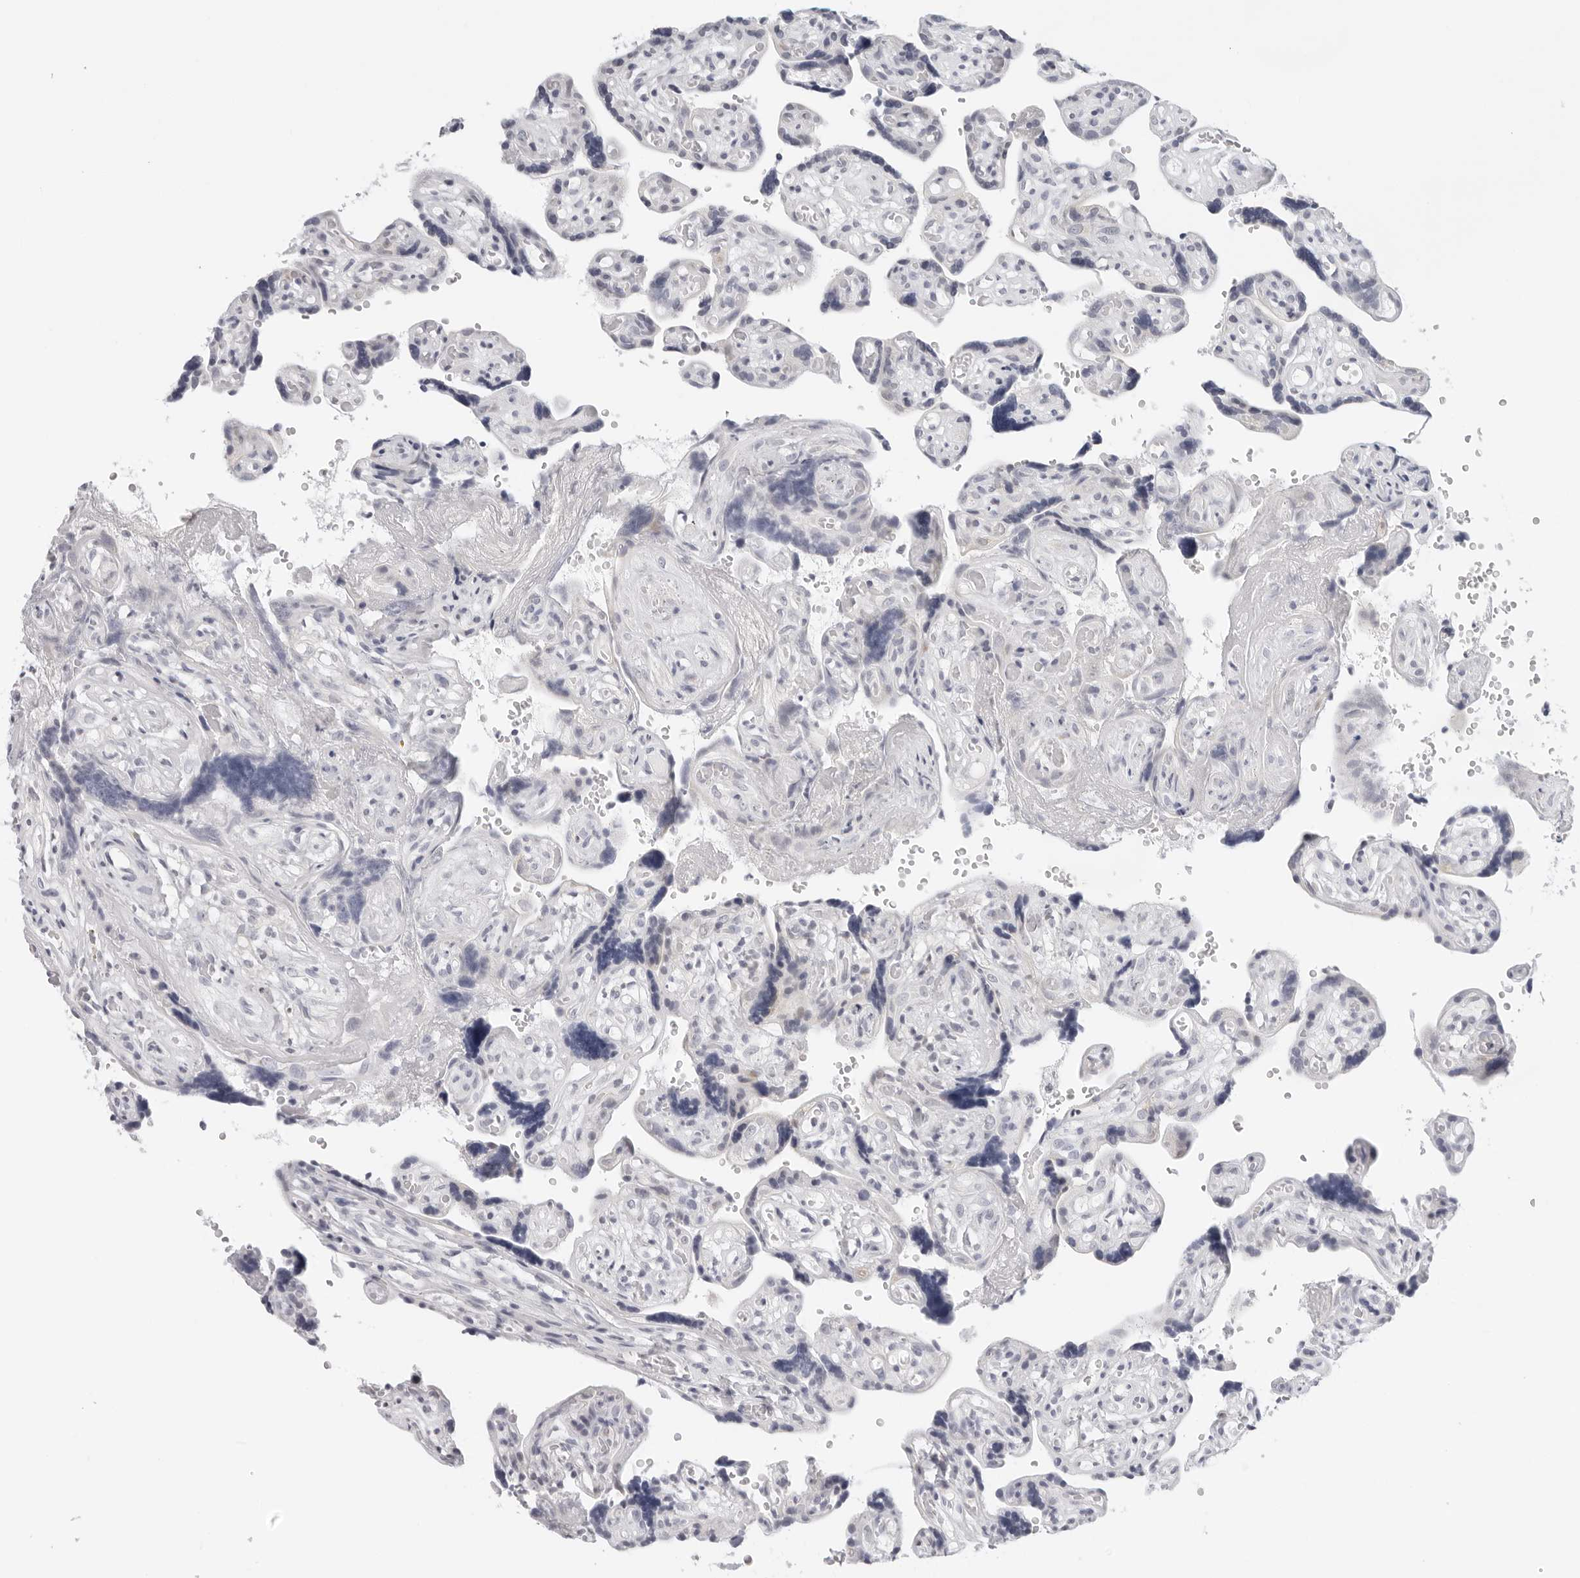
{"staining": {"intensity": "weak", "quantity": "<25%", "location": "cytoplasmic/membranous"}, "tissue": "placenta", "cell_type": "Decidual cells", "image_type": "normal", "snomed": [{"axis": "morphology", "description": "Normal tissue, NOS"}, {"axis": "topography", "description": "Placenta"}], "caption": "This histopathology image is of unremarkable placenta stained with immunohistochemistry to label a protein in brown with the nuclei are counter-stained blue. There is no expression in decidual cells. (DAB (3,3'-diaminobenzidine) immunohistochemistry with hematoxylin counter stain).", "gene": "CIART", "patient": {"sex": "female", "age": 30}}